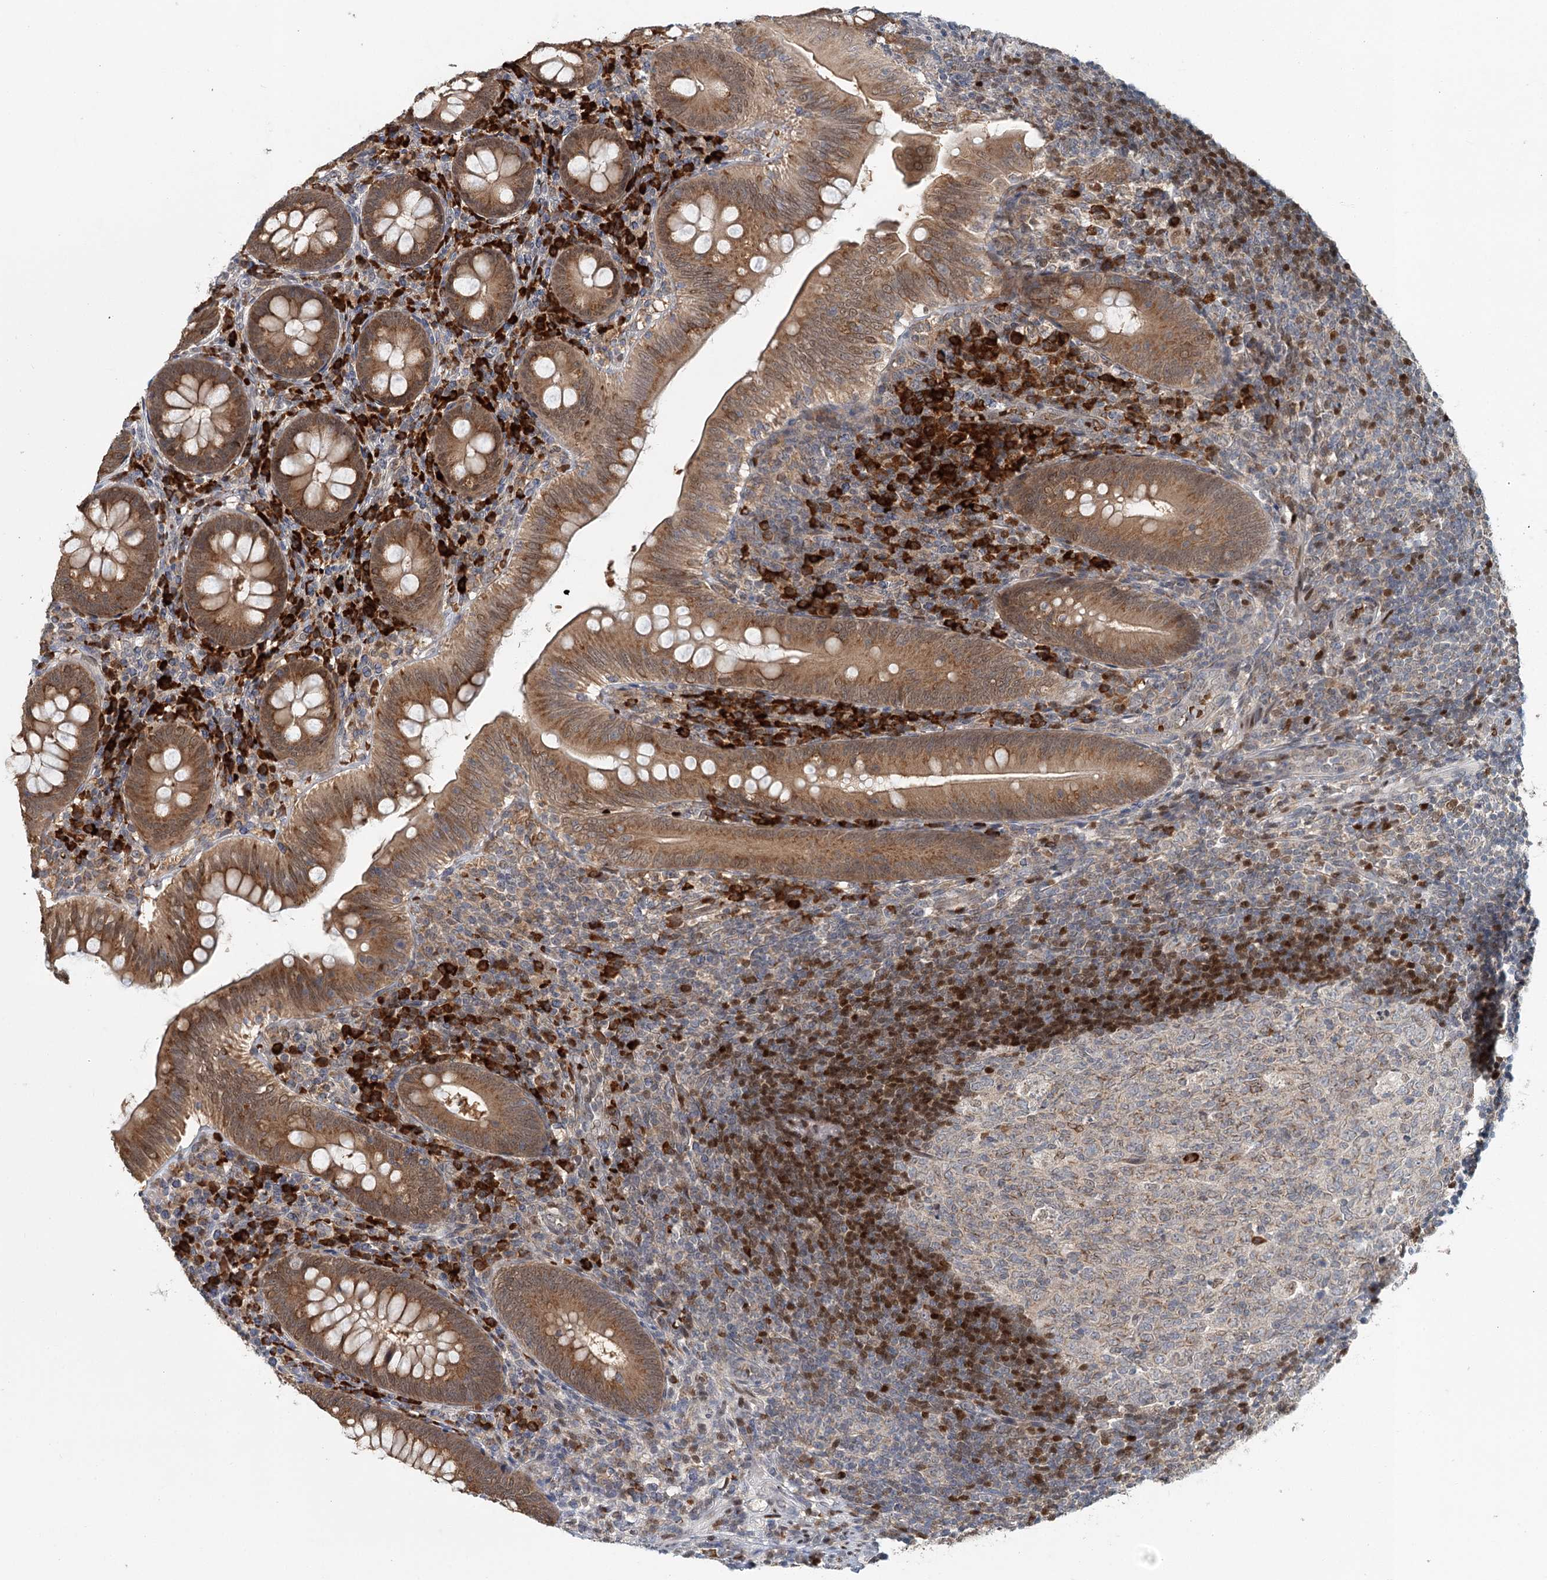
{"staining": {"intensity": "moderate", "quantity": ">75%", "location": "cytoplasmic/membranous"}, "tissue": "appendix", "cell_type": "Glandular cells", "image_type": "normal", "snomed": [{"axis": "morphology", "description": "Normal tissue, NOS"}, {"axis": "topography", "description": "Appendix"}], "caption": "Glandular cells show medium levels of moderate cytoplasmic/membranous positivity in about >75% of cells in unremarkable human appendix.", "gene": "ADK", "patient": {"sex": "male", "age": 14}}